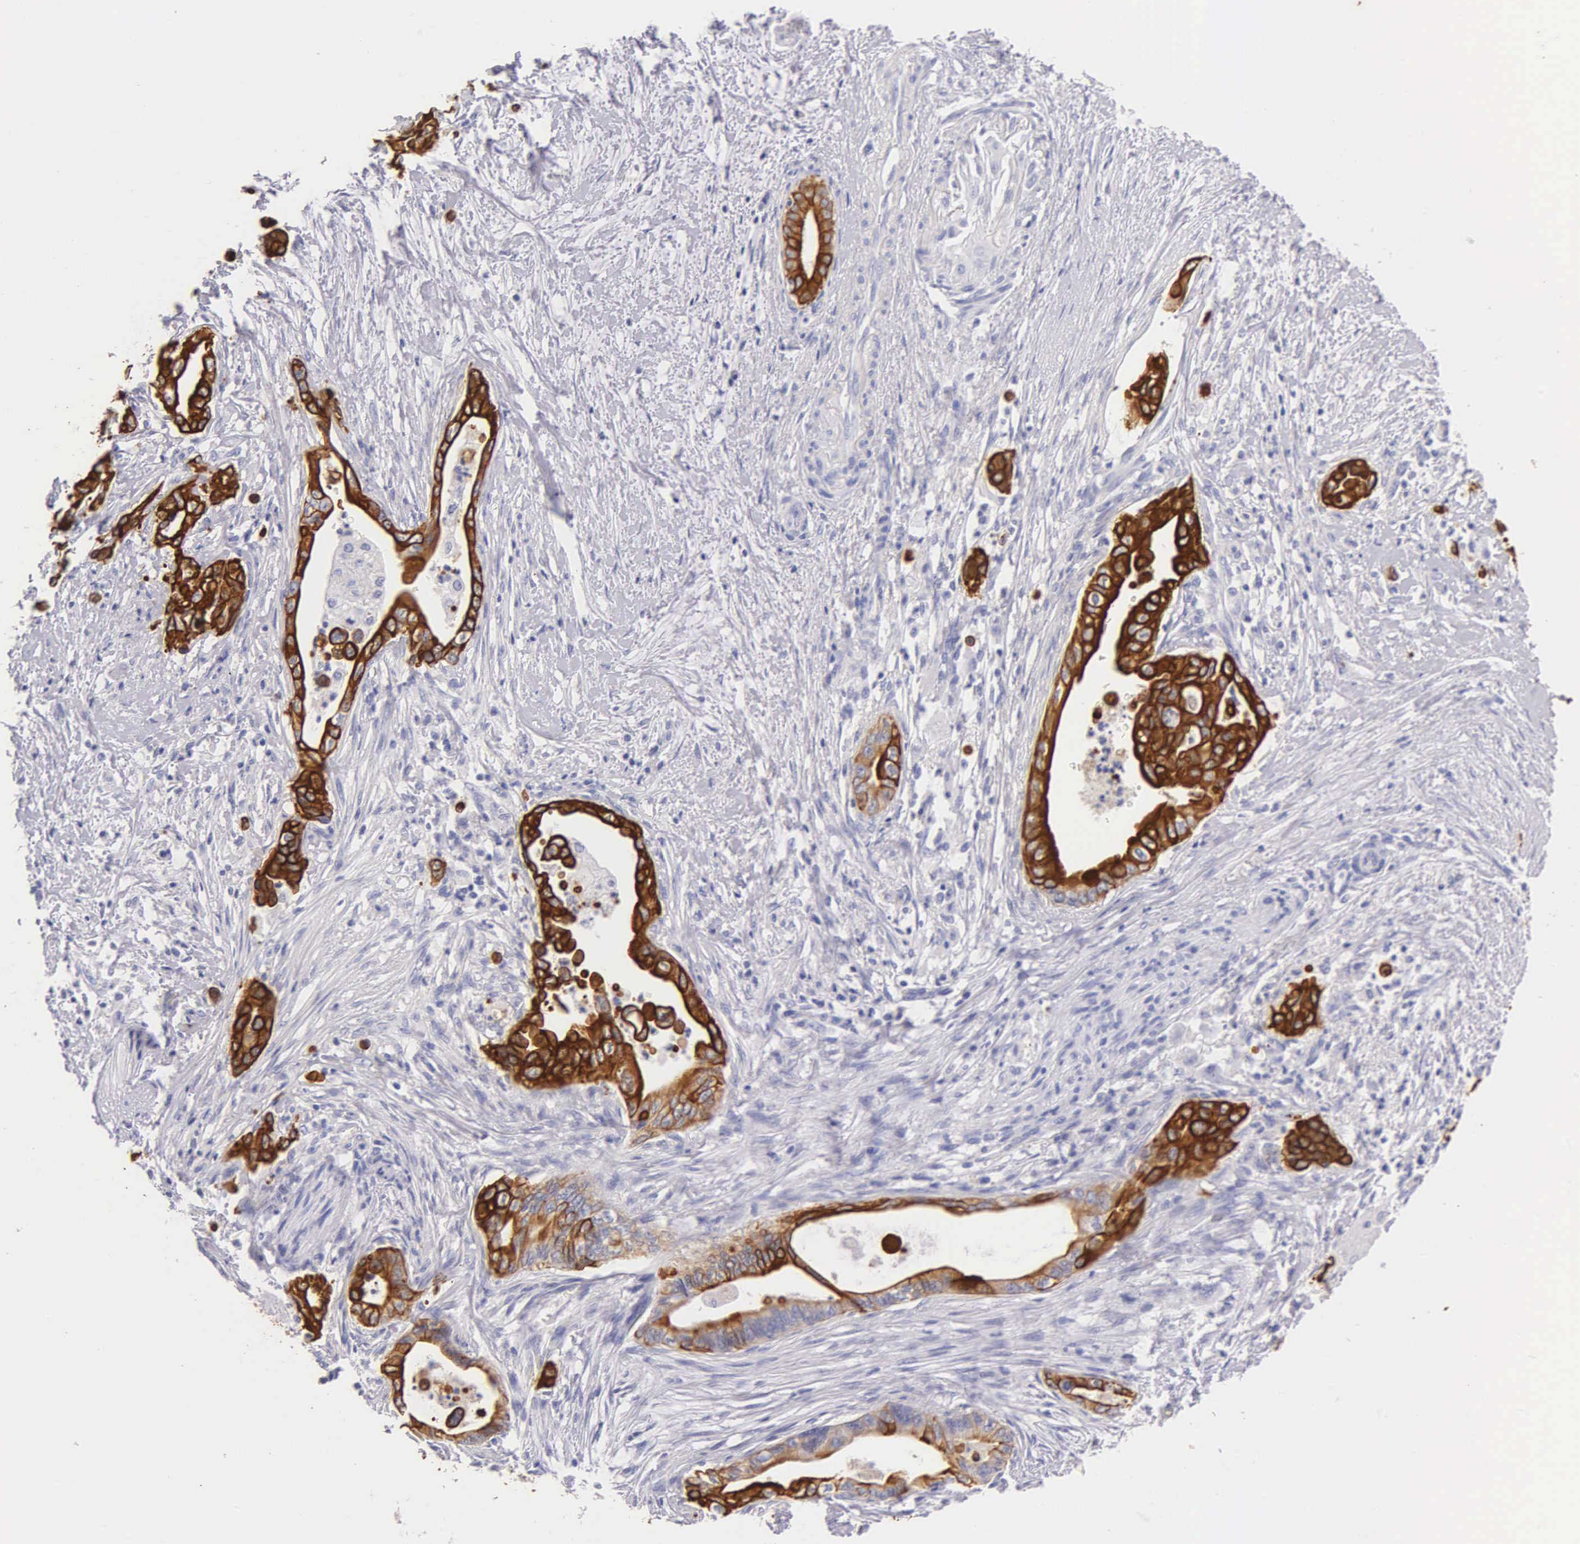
{"staining": {"intensity": "strong", "quantity": ">75%", "location": "cytoplasmic/membranous"}, "tissue": "pancreatic cancer", "cell_type": "Tumor cells", "image_type": "cancer", "snomed": [{"axis": "morphology", "description": "Adenocarcinoma, NOS"}, {"axis": "topography", "description": "Pancreas"}], "caption": "A high-resolution image shows immunohistochemistry staining of pancreatic cancer, which reveals strong cytoplasmic/membranous positivity in about >75% of tumor cells.", "gene": "KRT17", "patient": {"sex": "female", "age": 66}}